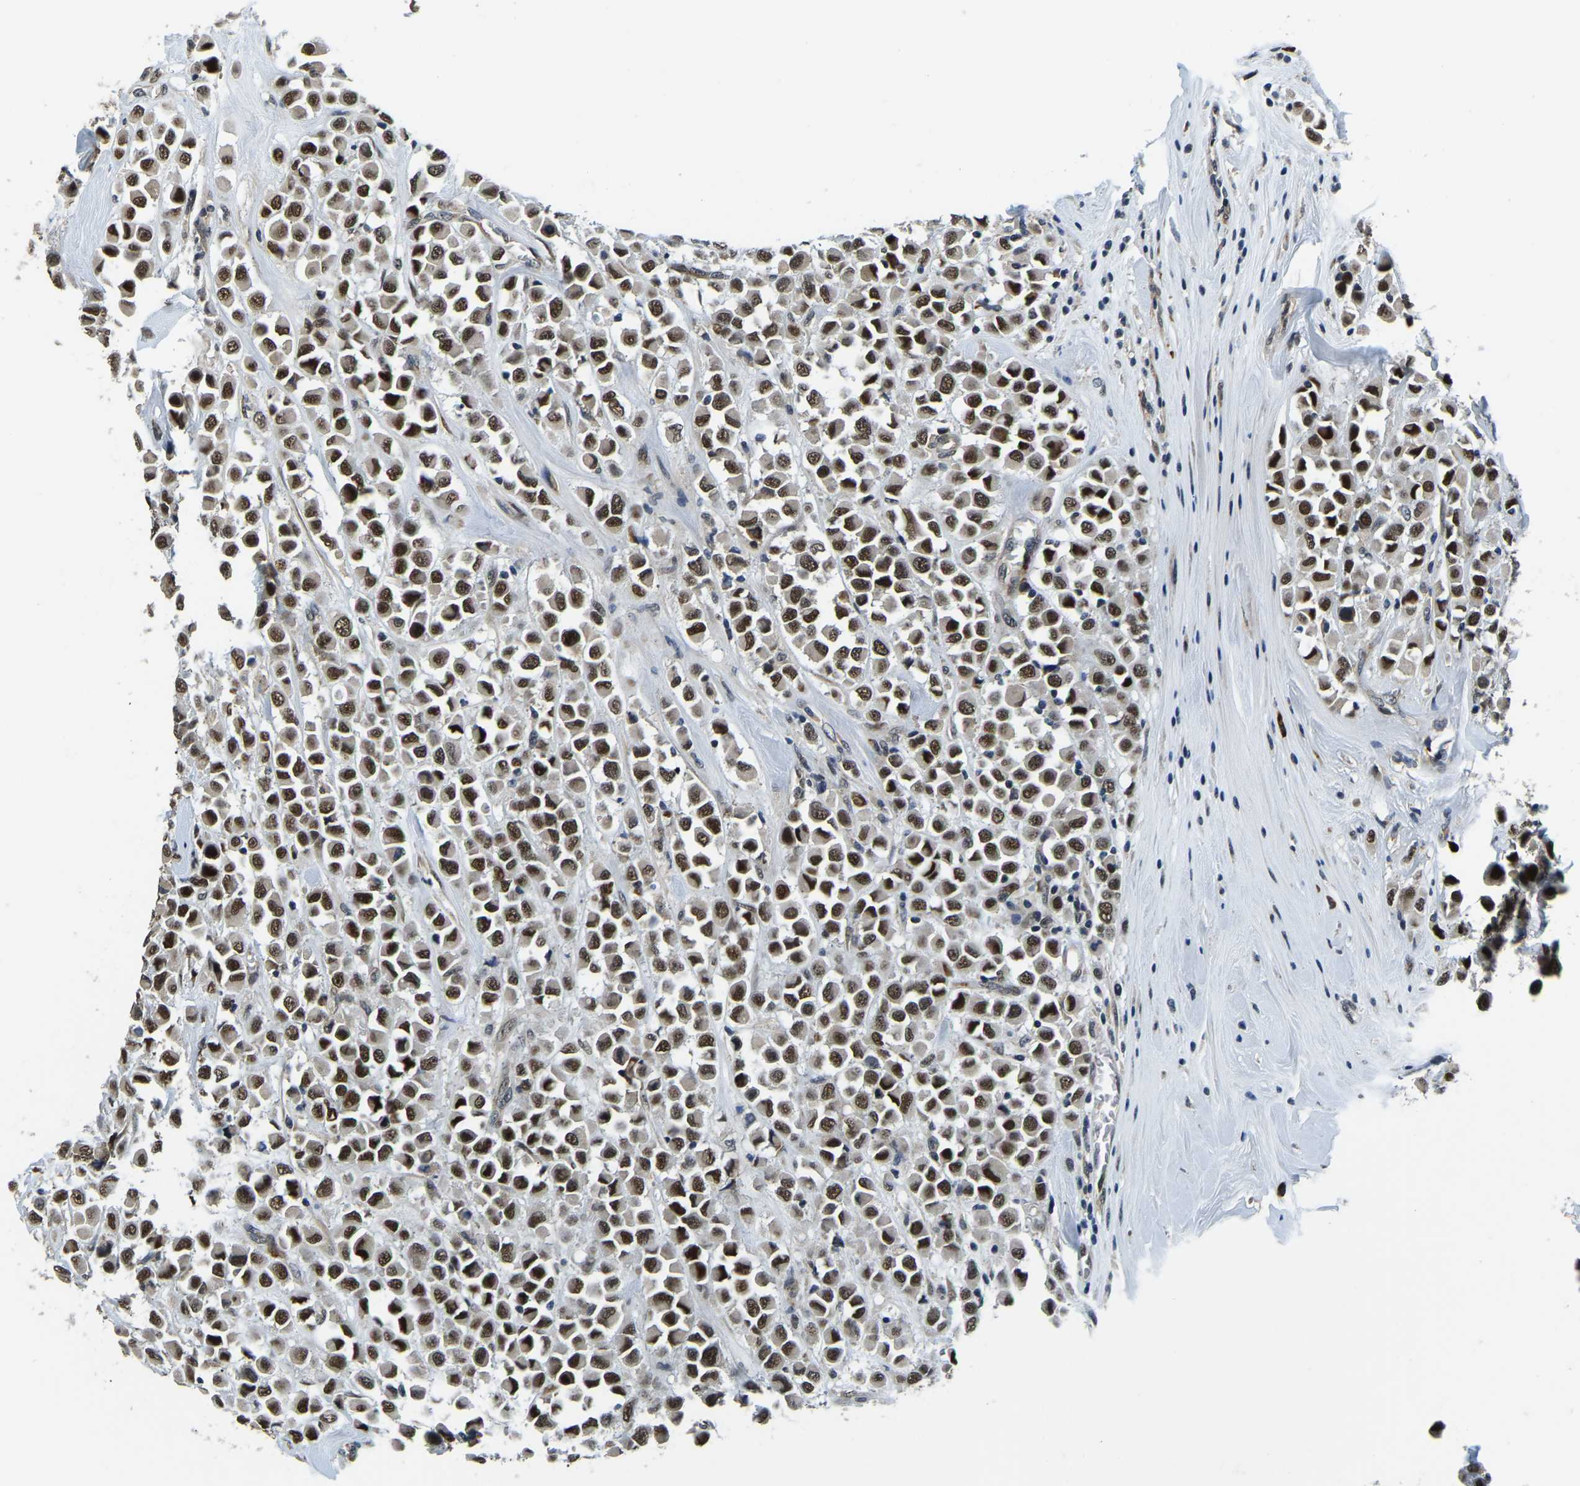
{"staining": {"intensity": "strong", "quantity": ">75%", "location": "nuclear"}, "tissue": "breast cancer", "cell_type": "Tumor cells", "image_type": "cancer", "snomed": [{"axis": "morphology", "description": "Duct carcinoma"}, {"axis": "topography", "description": "Breast"}], "caption": "The micrograph demonstrates immunohistochemical staining of breast cancer (invasive ductal carcinoma). There is strong nuclear expression is identified in about >75% of tumor cells.", "gene": "ING2", "patient": {"sex": "female", "age": 61}}